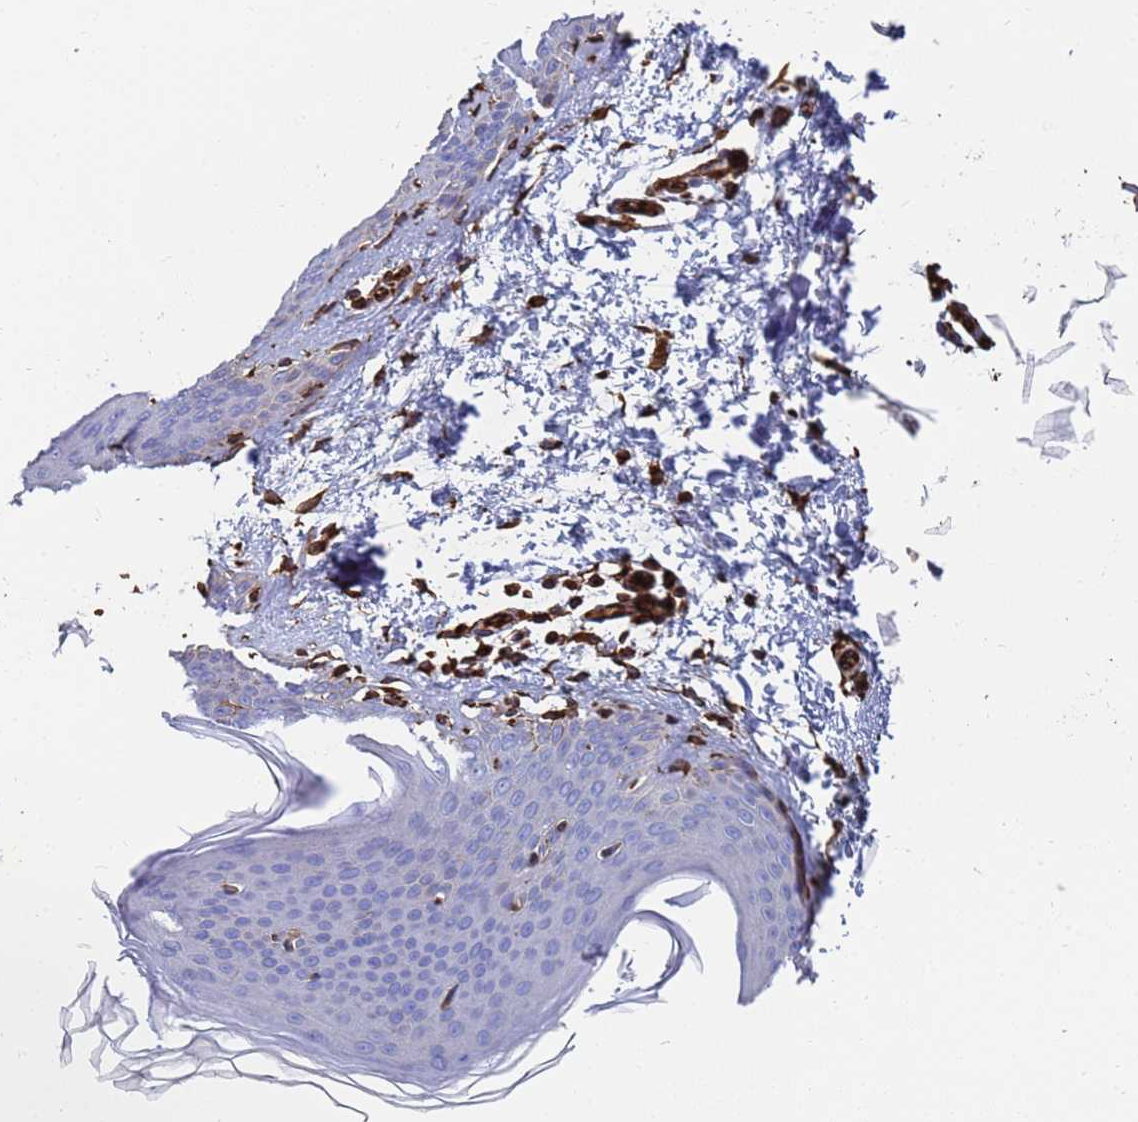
{"staining": {"intensity": "moderate", "quantity": ">75%", "location": "cytoplasmic/membranous"}, "tissue": "skin", "cell_type": "Fibroblasts", "image_type": "normal", "snomed": [{"axis": "morphology", "description": "Normal tissue, NOS"}, {"axis": "topography", "description": "Skin"}], "caption": "A micrograph of human skin stained for a protein displays moderate cytoplasmic/membranous brown staining in fibroblasts.", "gene": "SYT13", "patient": {"sex": "female", "age": 27}}